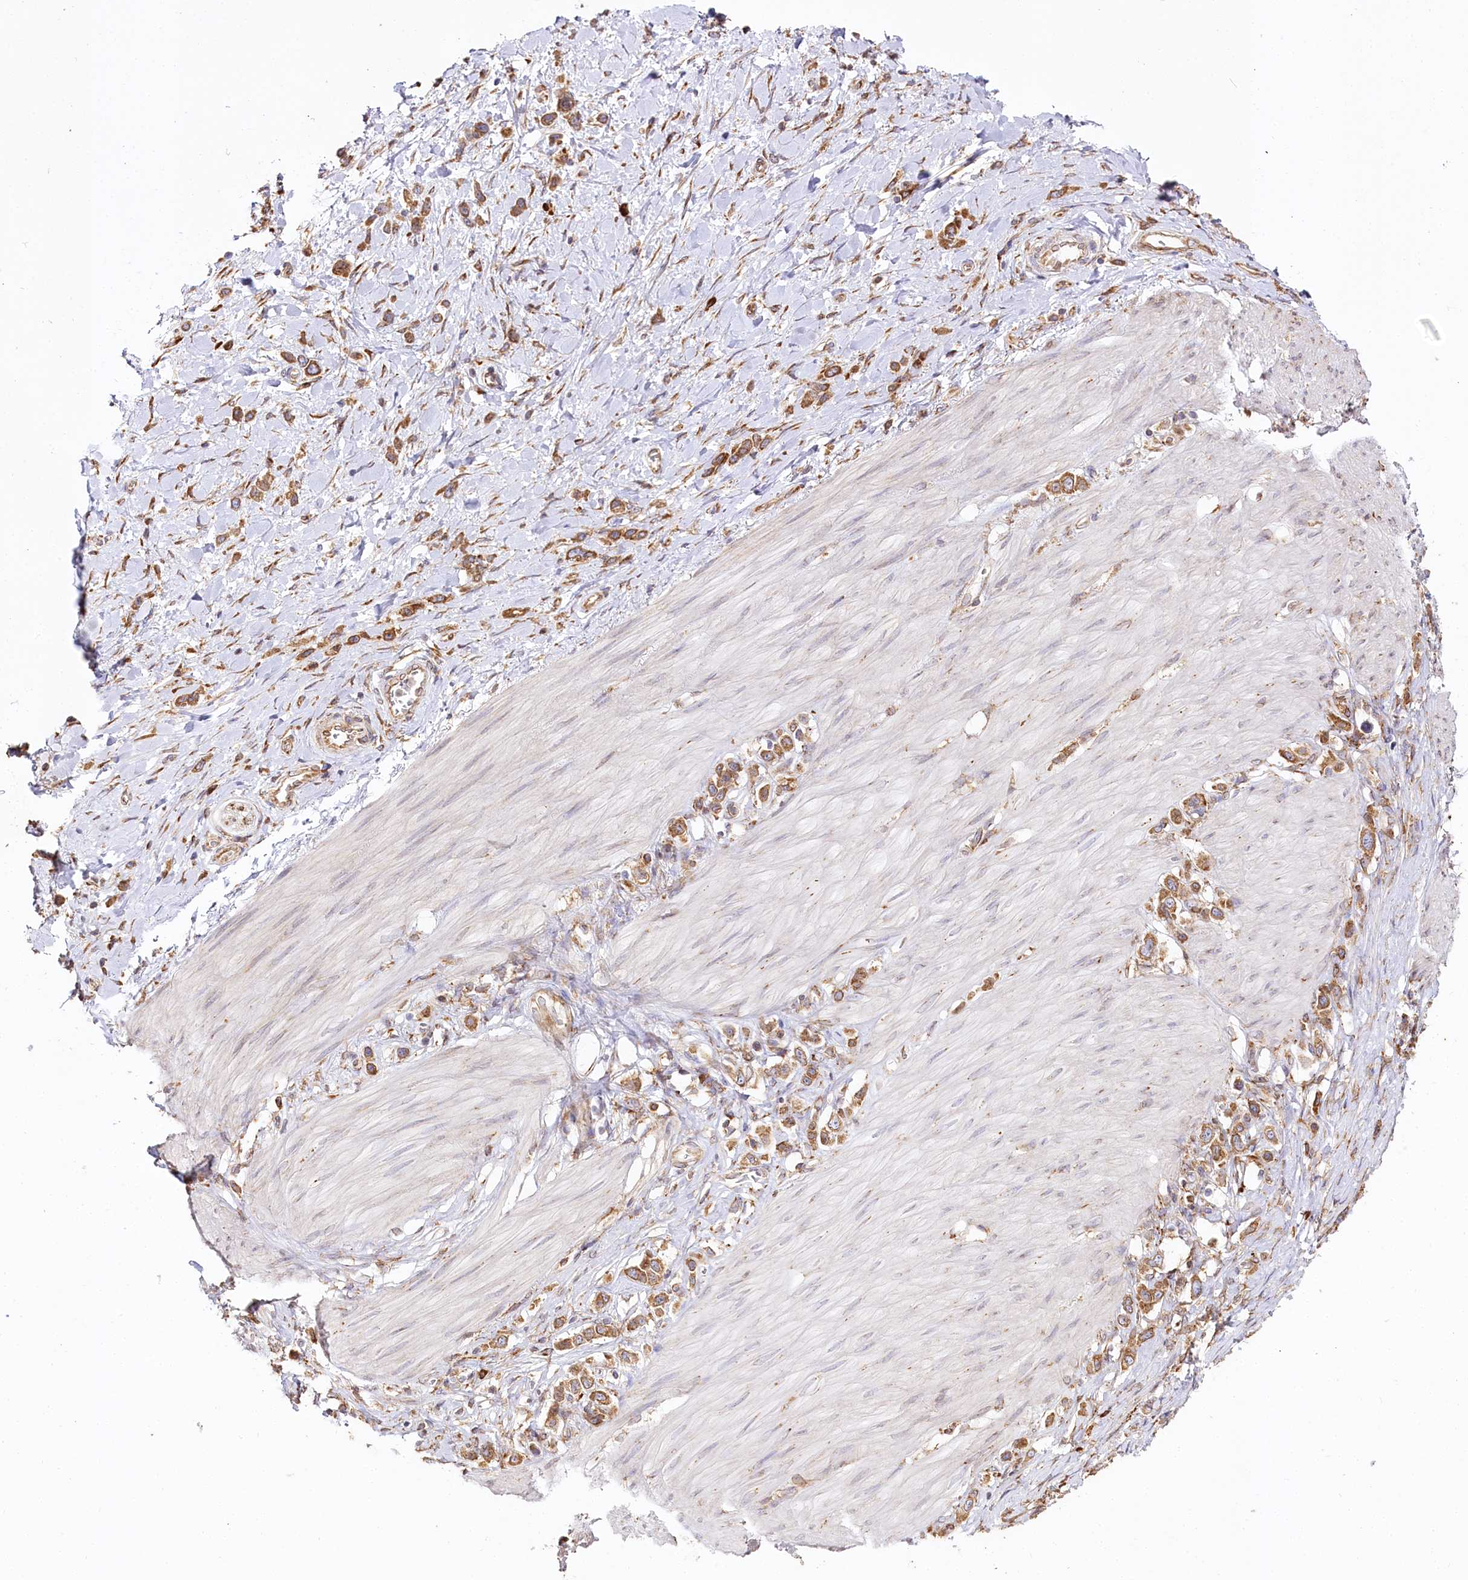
{"staining": {"intensity": "moderate", "quantity": ">75%", "location": "cytoplasmic/membranous"}, "tissue": "stomach cancer", "cell_type": "Tumor cells", "image_type": "cancer", "snomed": [{"axis": "morphology", "description": "Normal tissue, NOS"}, {"axis": "morphology", "description": "Adenocarcinoma, NOS"}, {"axis": "topography", "description": "Stomach, upper"}, {"axis": "topography", "description": "Stomach"}], "caption": "Protein analysis of stomach adenocarcinoma tissue displays moderate cytoplasmic/membranous positivity in about >75% of tumor cells.", "gene": "CNPY2", "patient": {"sex": "female", "age": 65}}